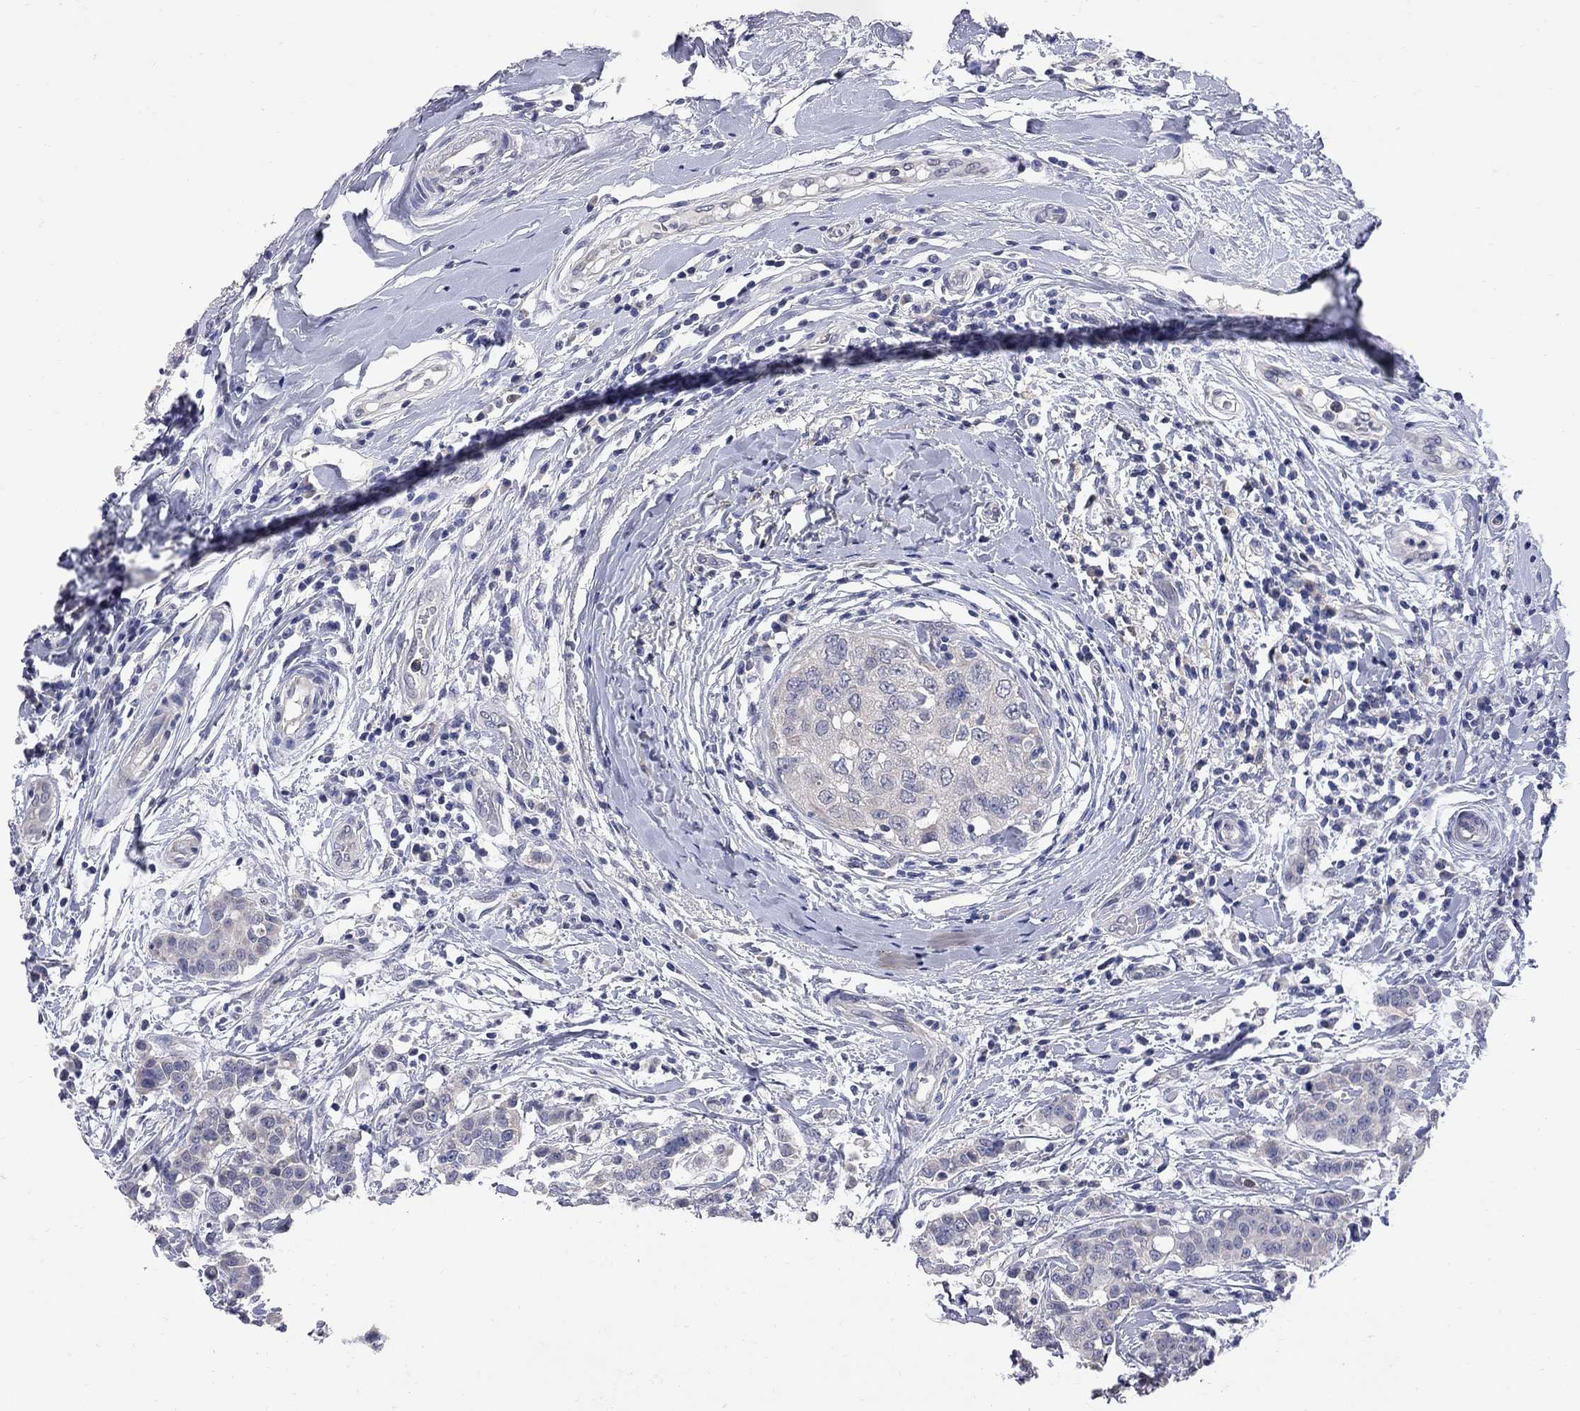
{"staining": {"intensity": "negative", "quantity": "none", "location": "none"}, "tissue": "breast cancer", "cell_type": "Tumor cells", "image_type": "cancer", "snomed": [{"axis": "morphology", "description": "Duct carcinoma"}, {"axis": "topography", "description": "Breast"}], "caption": "Tumor cells are negative for protein expression in human breast invasive ductal carcinoma.", "gene": "NOS2", "patient": {"sex": "female", "age": 27}}